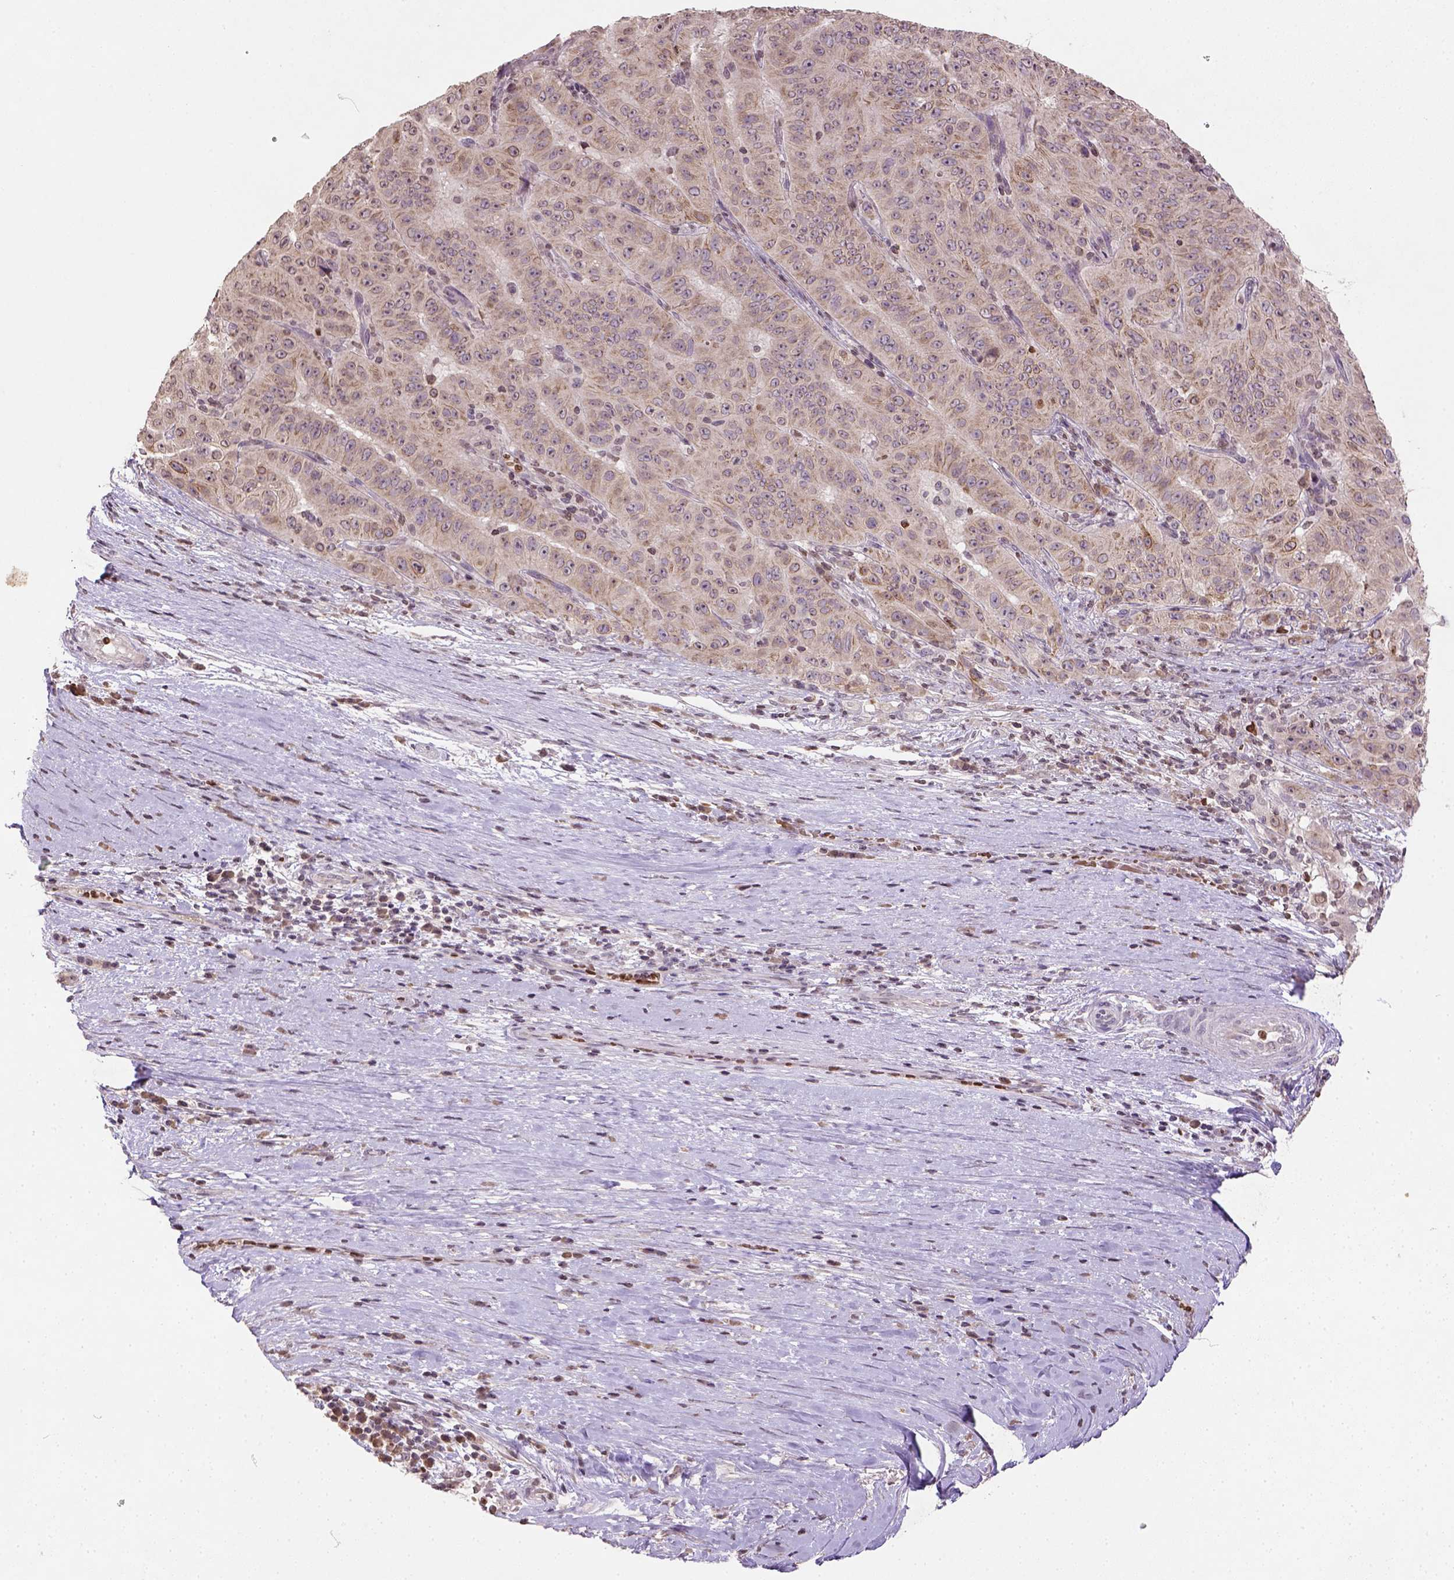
{"staining": {"intensity": "weak", "quantity": ">75%", "location": "cytoplasmic/membranous"}, "tissue": "pancreatic cancer", "cell_type": "Tumor cells", "image_type": "cancer", "snomed": [{"axis": "morphology", "description": "Adenocarcinoma, NOS"}, {"axis": "topography", "description": "Pancreas"}], "caption": "Immunohistochemistry (IHC) (DAB (3,3'-diaminobenzidine)) staining of pancreatic cancer shows weak cytoplasmic/membranous protein positivity in about >75% of tumor cells. (DAB IHC, brown staining for protein, blue staining for nuclei).", "gene": "NUDT3", "patient": {"sex": "male", "age": 63}}